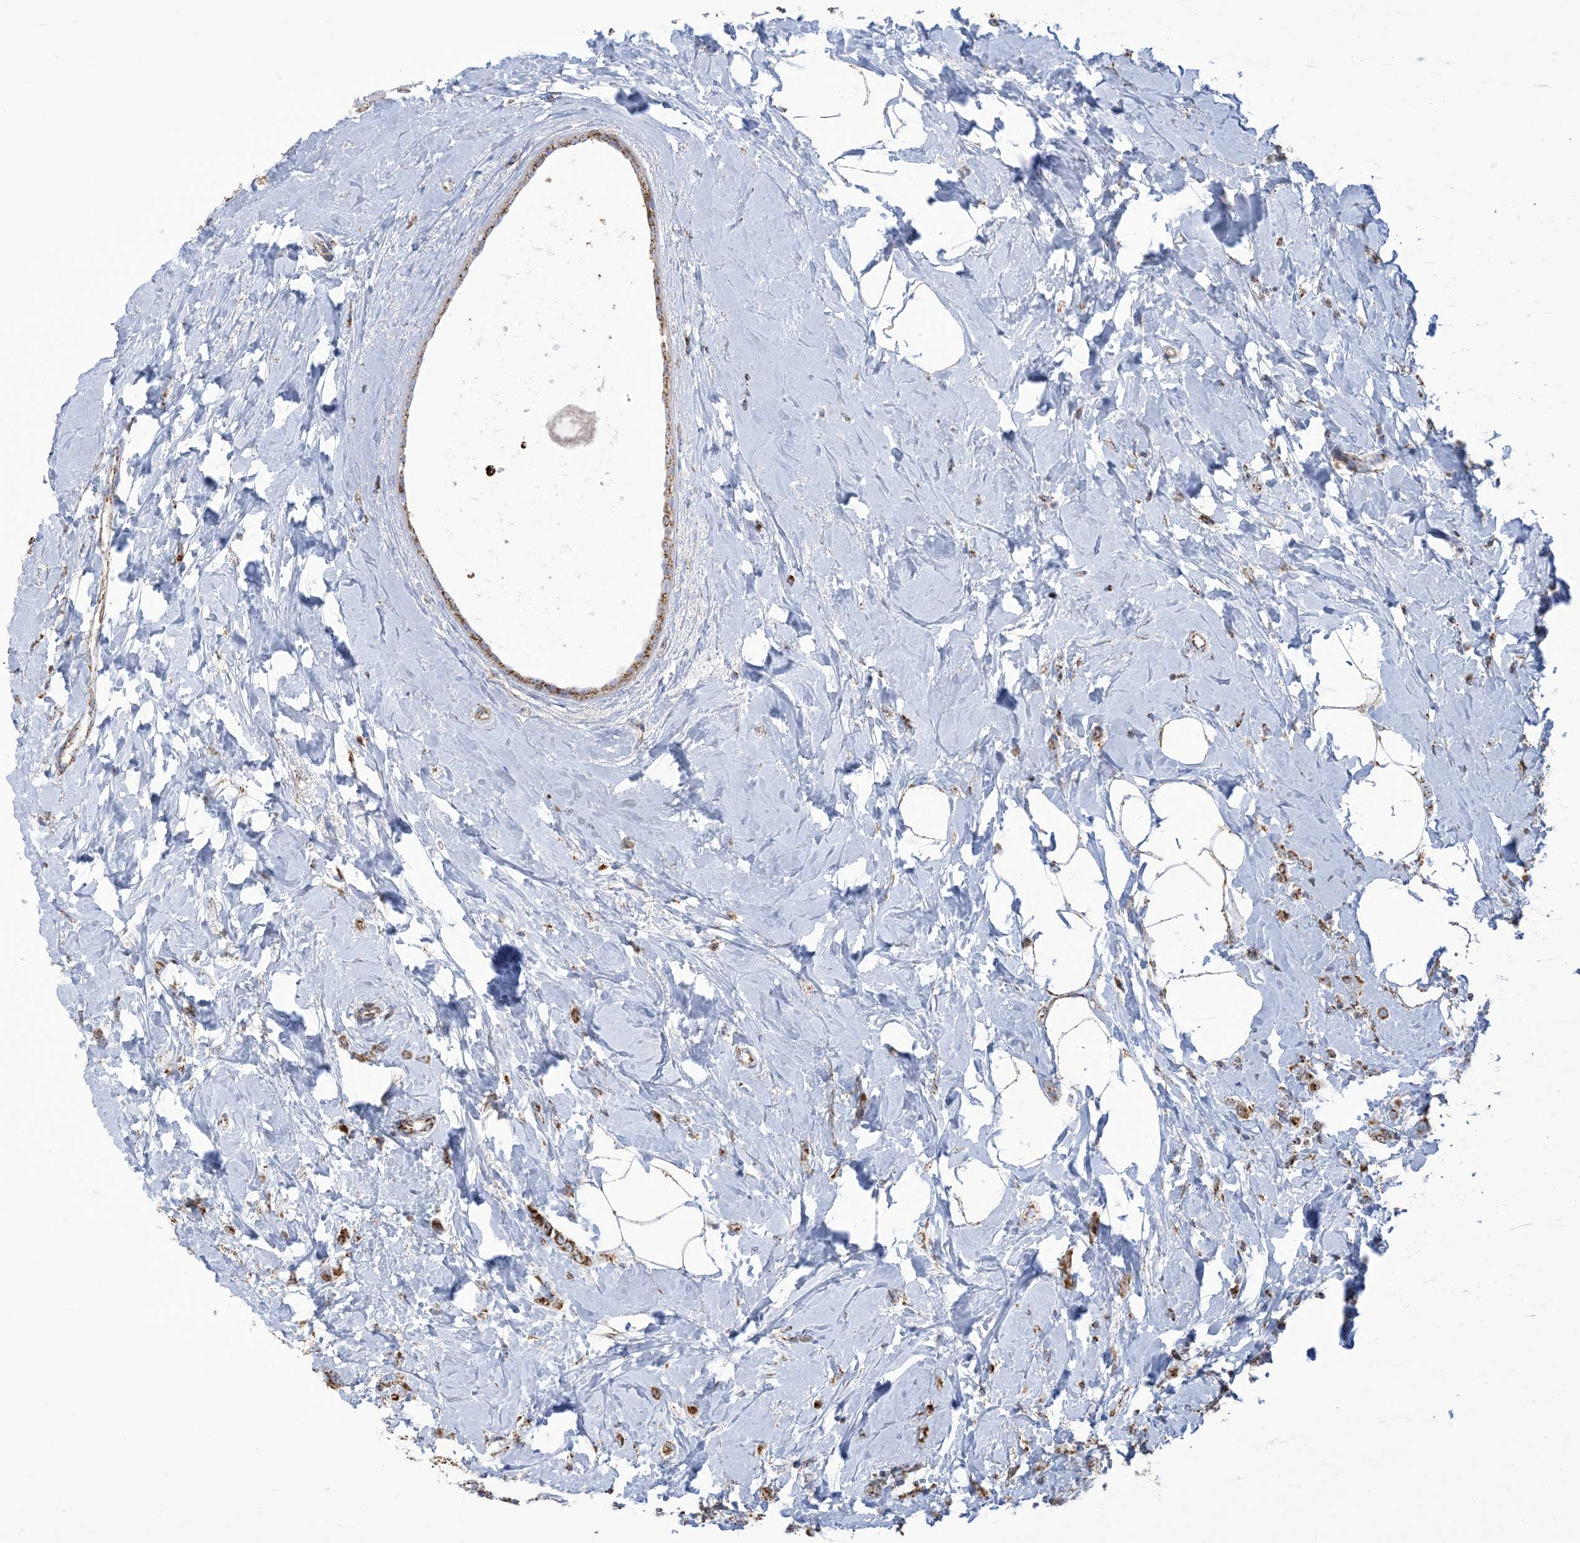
{"staining": {"intensity": "strong", "quantity": ">75%", "location": "cytoplasmic/membranous"}, "tissue": "breast cancer", "cell_type": "Tumor cells", "image_type": "cancer", "snomed": [{"axis": "morphology", "description": "Lobular carcinoma"}, {"axis": "topography", "description": "Breast"}], "caption": "Brown immunohistochemical staining in lobular carcinoma (breast) exhibits strong cytoplasmic/membranous expression in about >75% of tumor cells.", "gene": "SAMM50", "patient": {"sex": "female", "age": 47}}